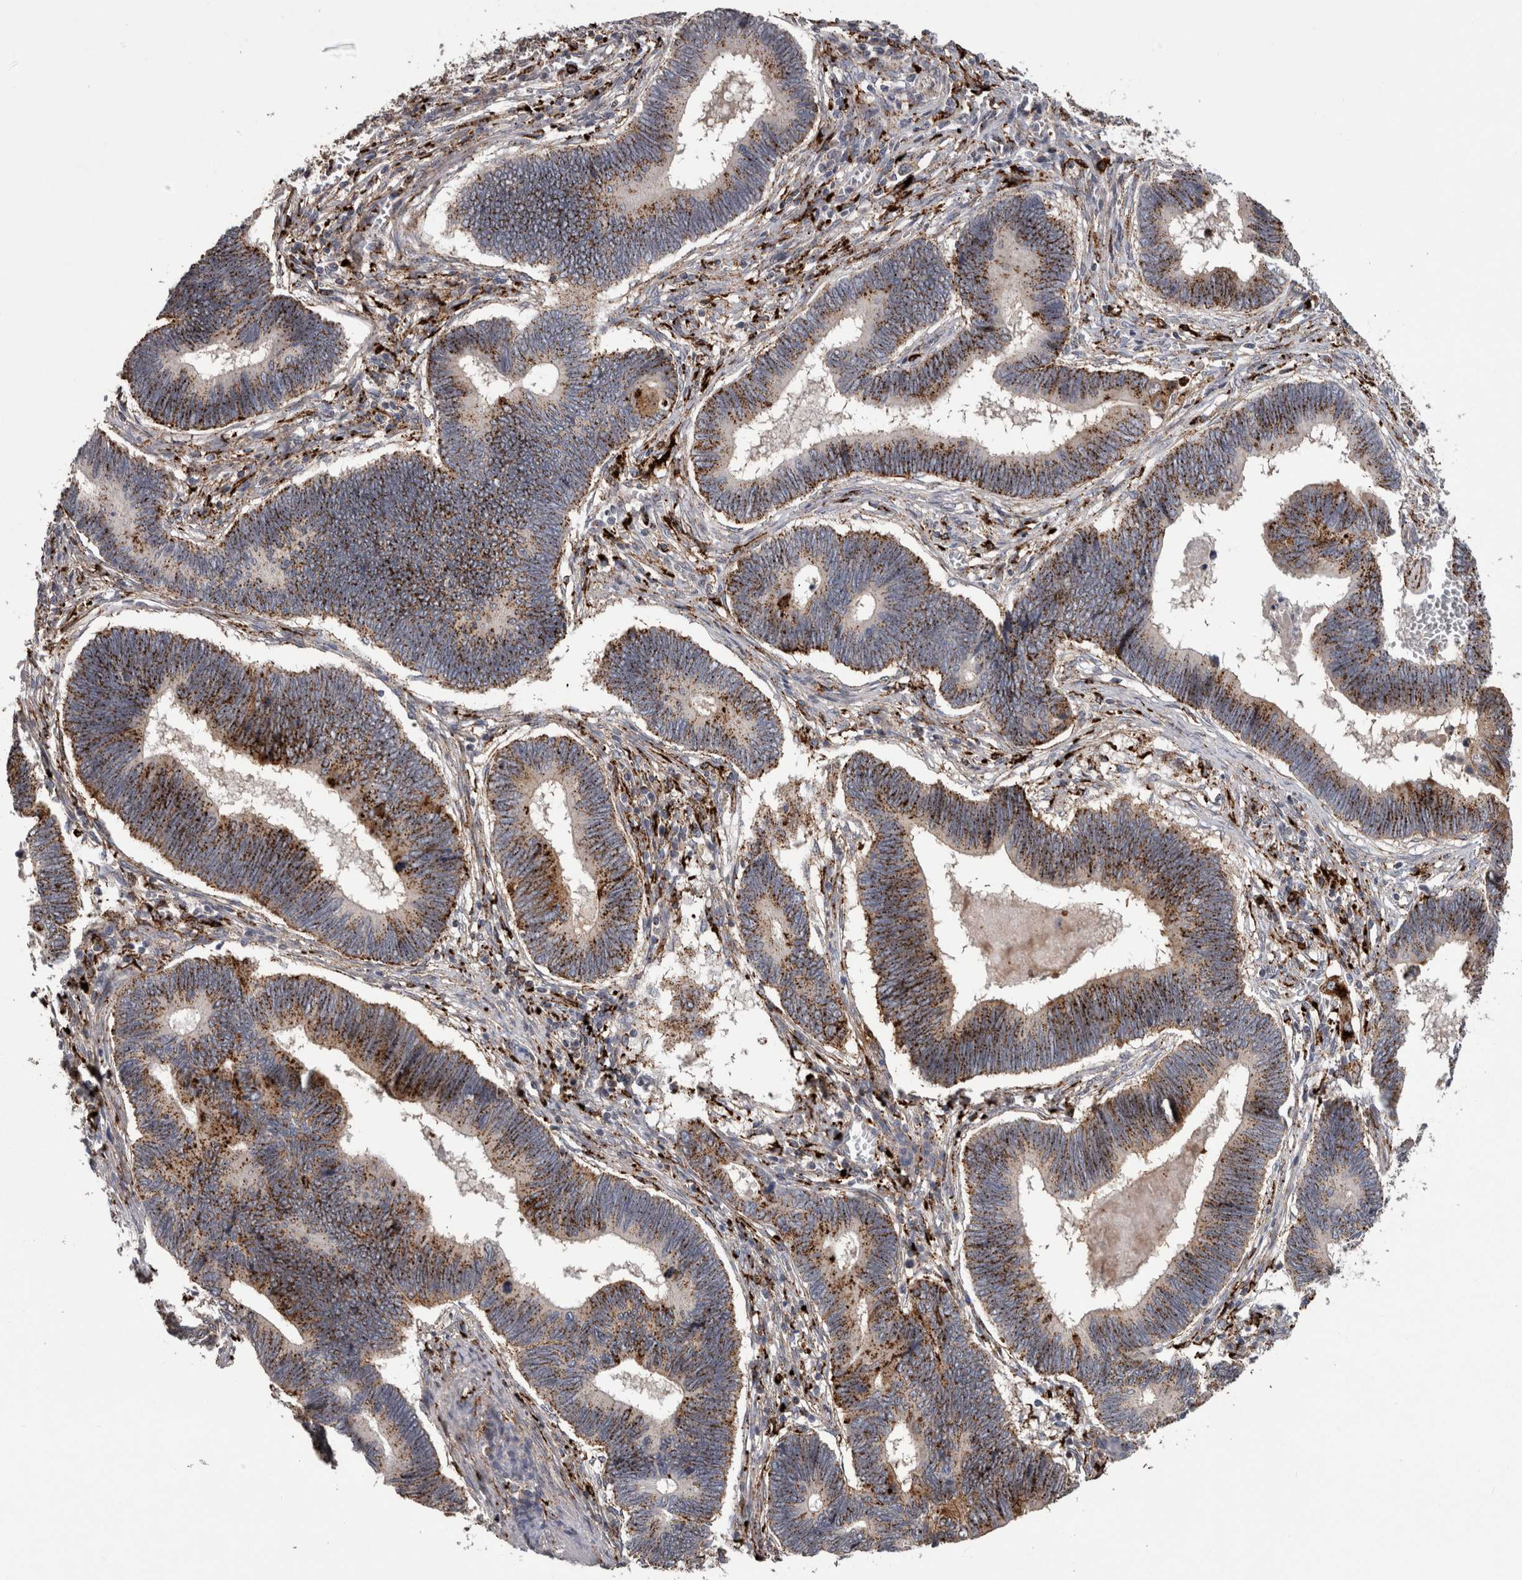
{"staining": {"intensity": "strong", "quantity": ">75%", "location": "cytoplasmic/membranous"}, "tissue": "pancreatic cancer", "cell_type": "Tumor cells", "image_type": "cancer", "snomed": [{"axis": "morphology", "description": "Adenocarcinoma, NOS"}, {"axis": "topography", "description": "Pancreas"}], "caption": "Protein expression analysis of pancreatic cancer (adenocarcinoma) demonstrates strong cytoplasmic/membranous staining in approximately >75% of tumor cells.", "gene": "CTSZ", "patient": {"sex": "female", "age": 70}}